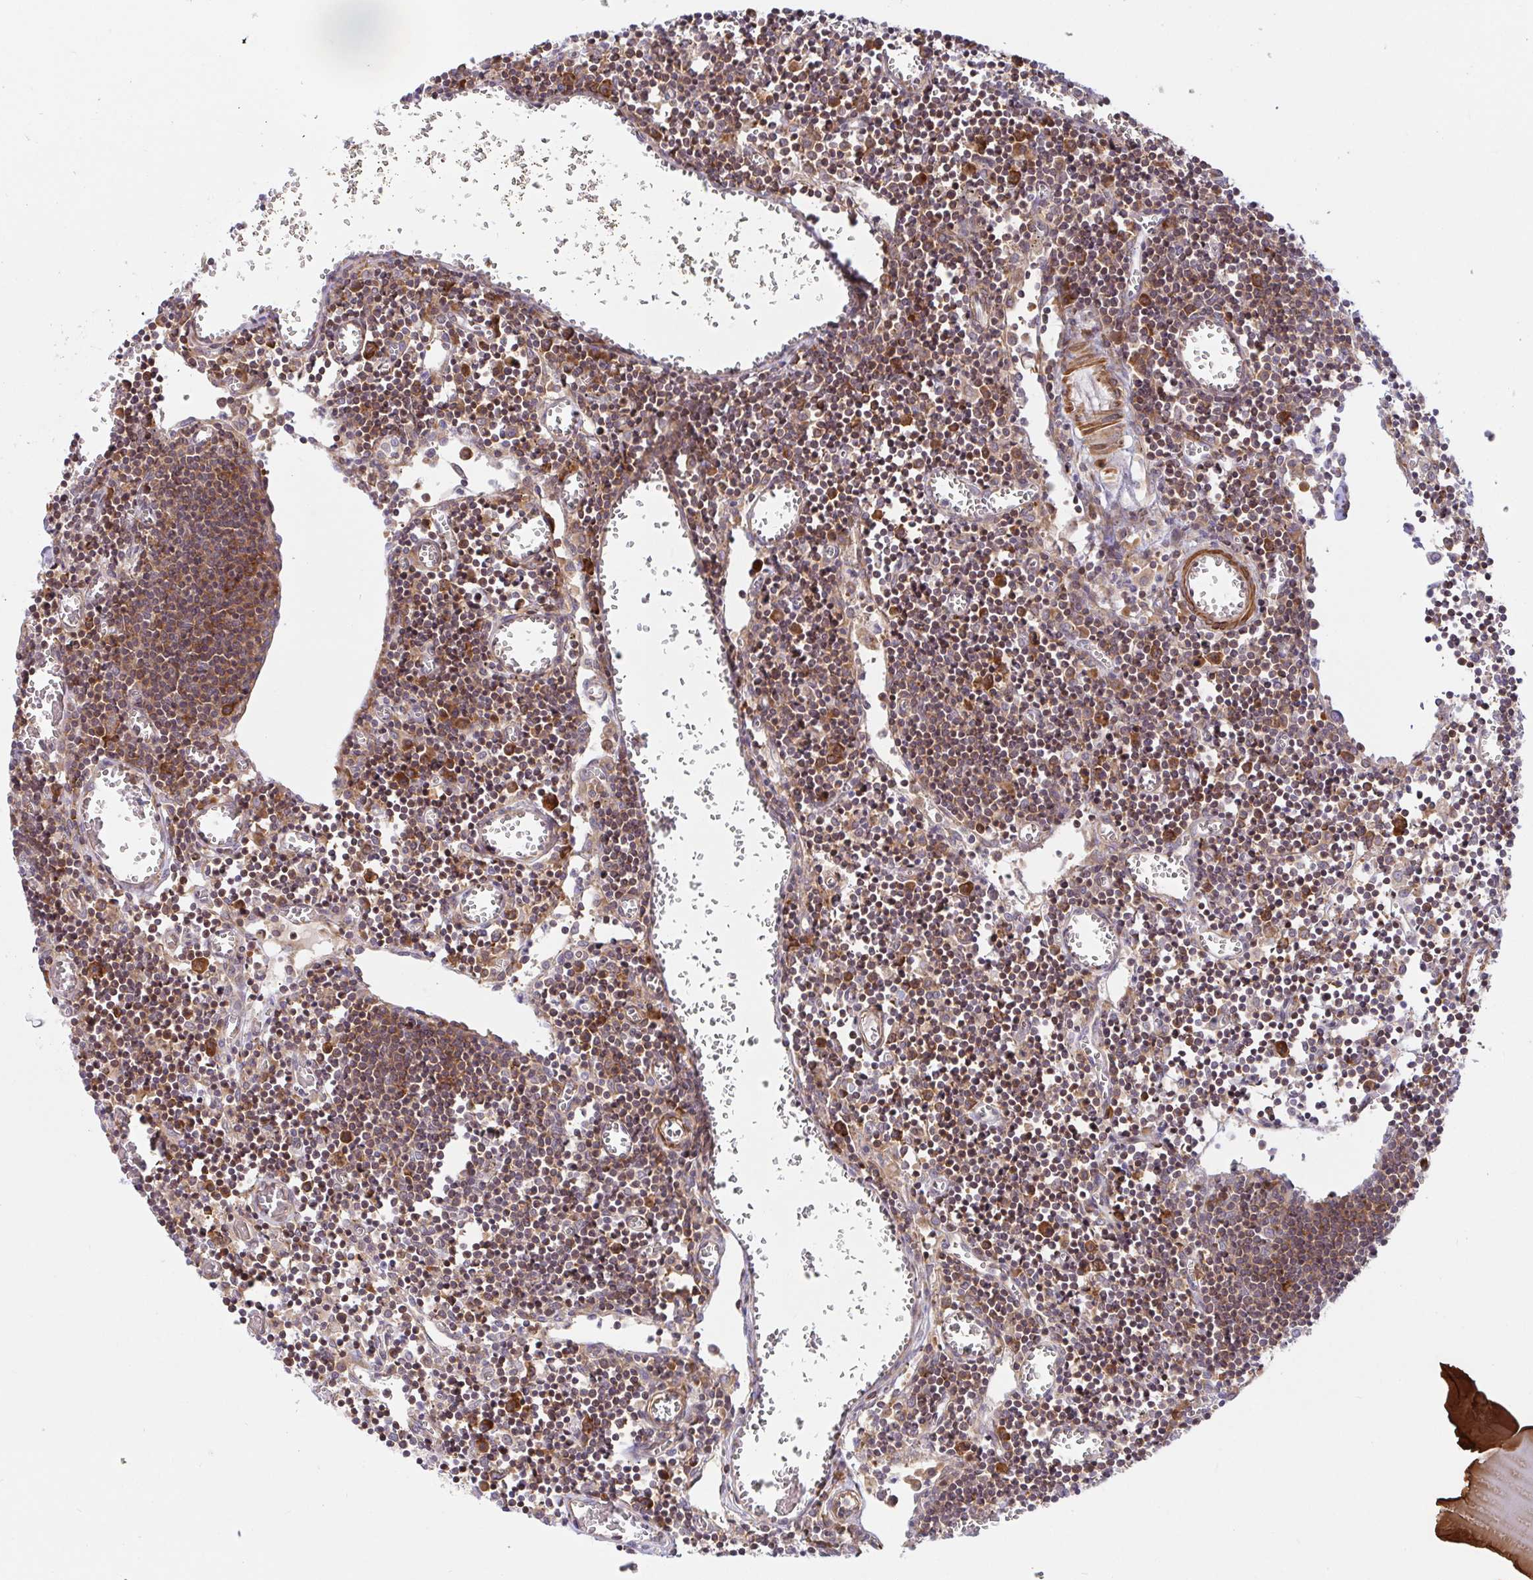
{"staining": {"intensity": "strong", "quantity": "25%-75%", "location": "cytoplasmic/membranous"}, "tissue": "lymph node", "cell_type": "Germinal center cells", "image_type": "normal", "snomed": [{"axis": "morphology", "description": "Normal tissue, NOS"}, {"axis": "topography", "description": "Lymph node"}], "caption": "Strong cytoplasmic/membranous staining for a protein is identified in approximately 25%-75% of germinal center cells of benign lymph node using immunohistochemistry (IHC).", "gene": "LARP1", "patient": {"sex": "male", "age": 66}}